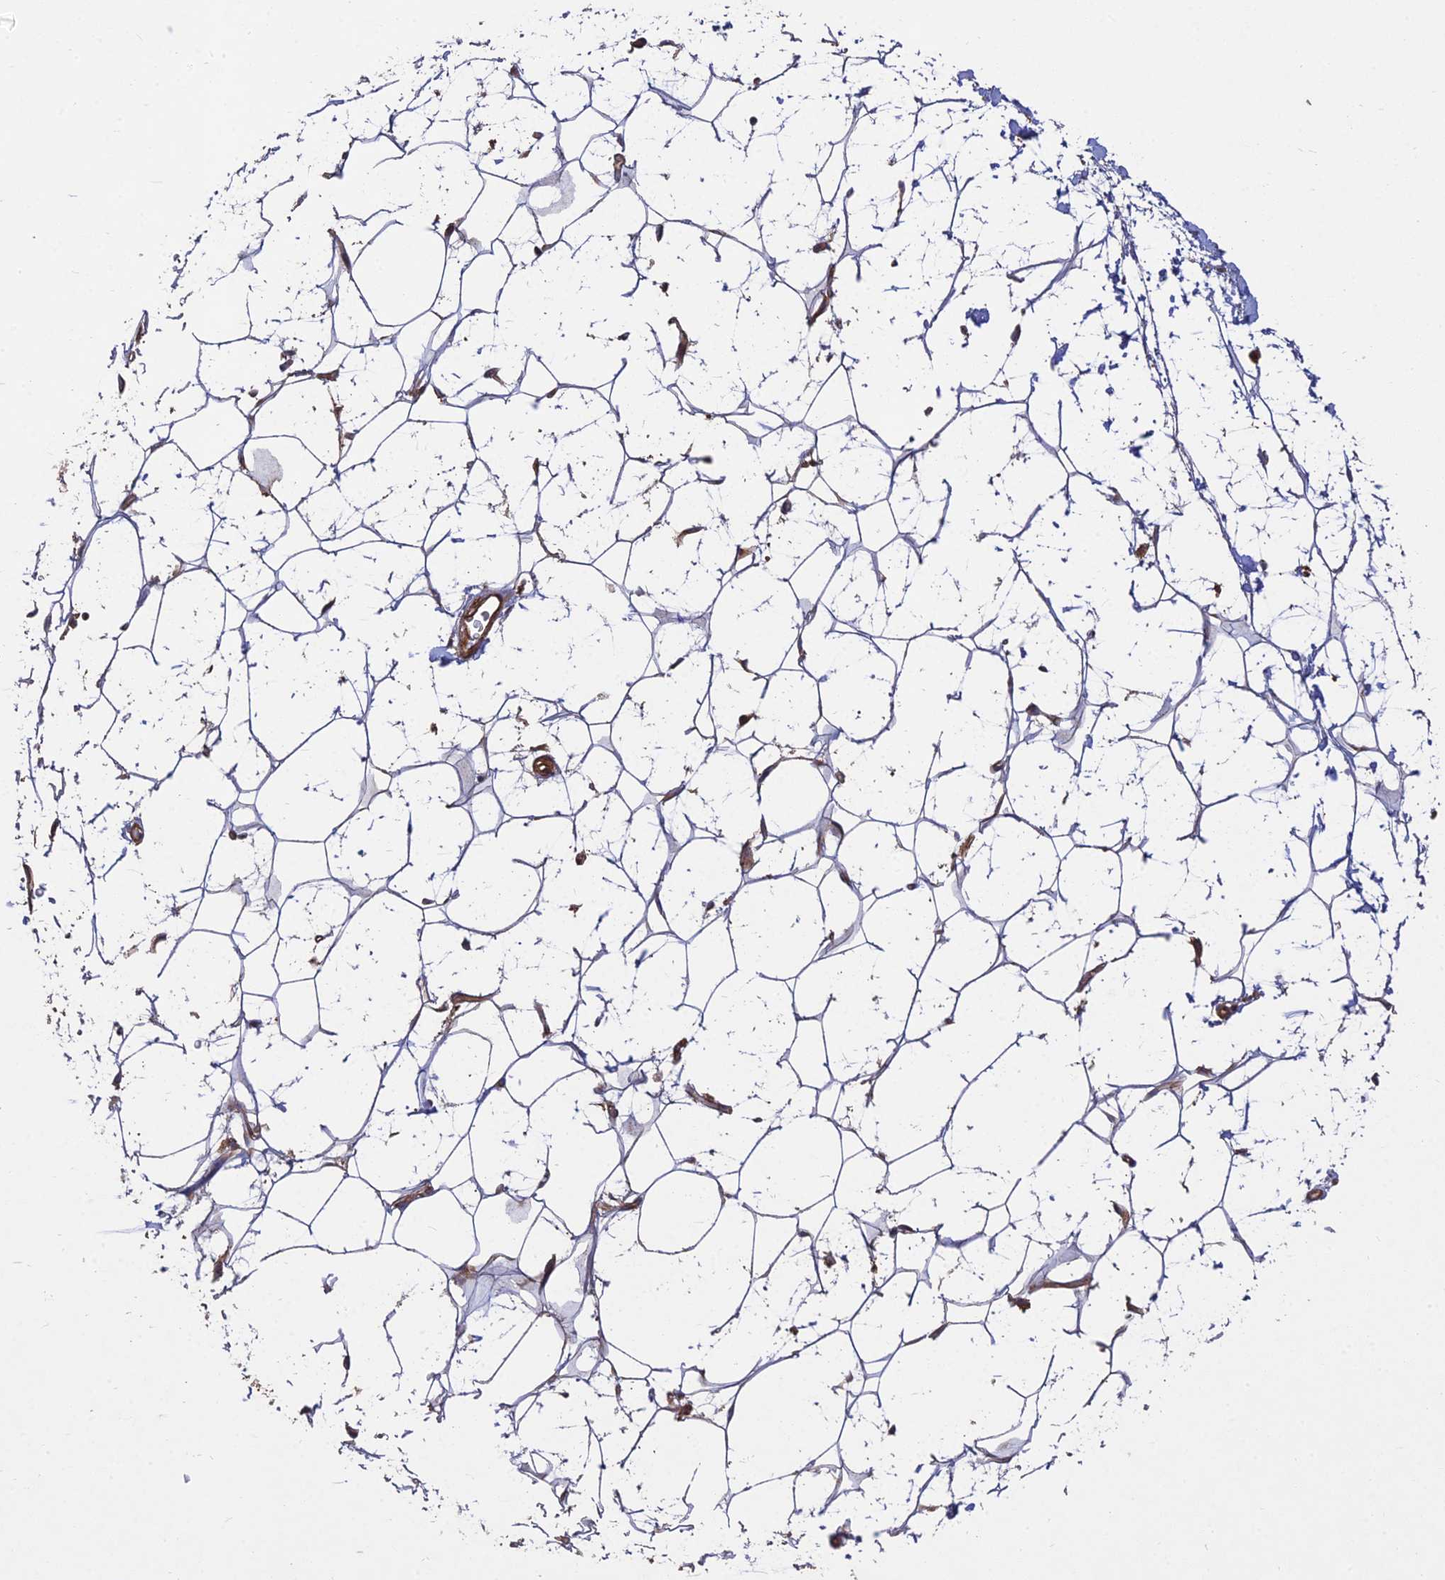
{"staining": {"intensity": "moderate", "quantity": ">75%", "location": "cytoplasmic/membranous"}, "tissue": "adipose tissue", "cell_type": "Adipocytes", "image_type": "normal", "snomed": [{"axis": "morphology", "description": "Normal tissue, NOS"}, {"axis": "topography", "description": "Breast"}], "caption": "A brown stain highlights moderate cytoplasmic/membranous expression of a protein in adipocytes of unremarkable adipose tissue. (Stains: DAB (3,3'-diaminobenzidine) in brown, nuclei in blue, Microscopy: brightfield microscopy at high magnification).", "gene": "RELCH", "patient": {"sex": "female", "age": 26}}